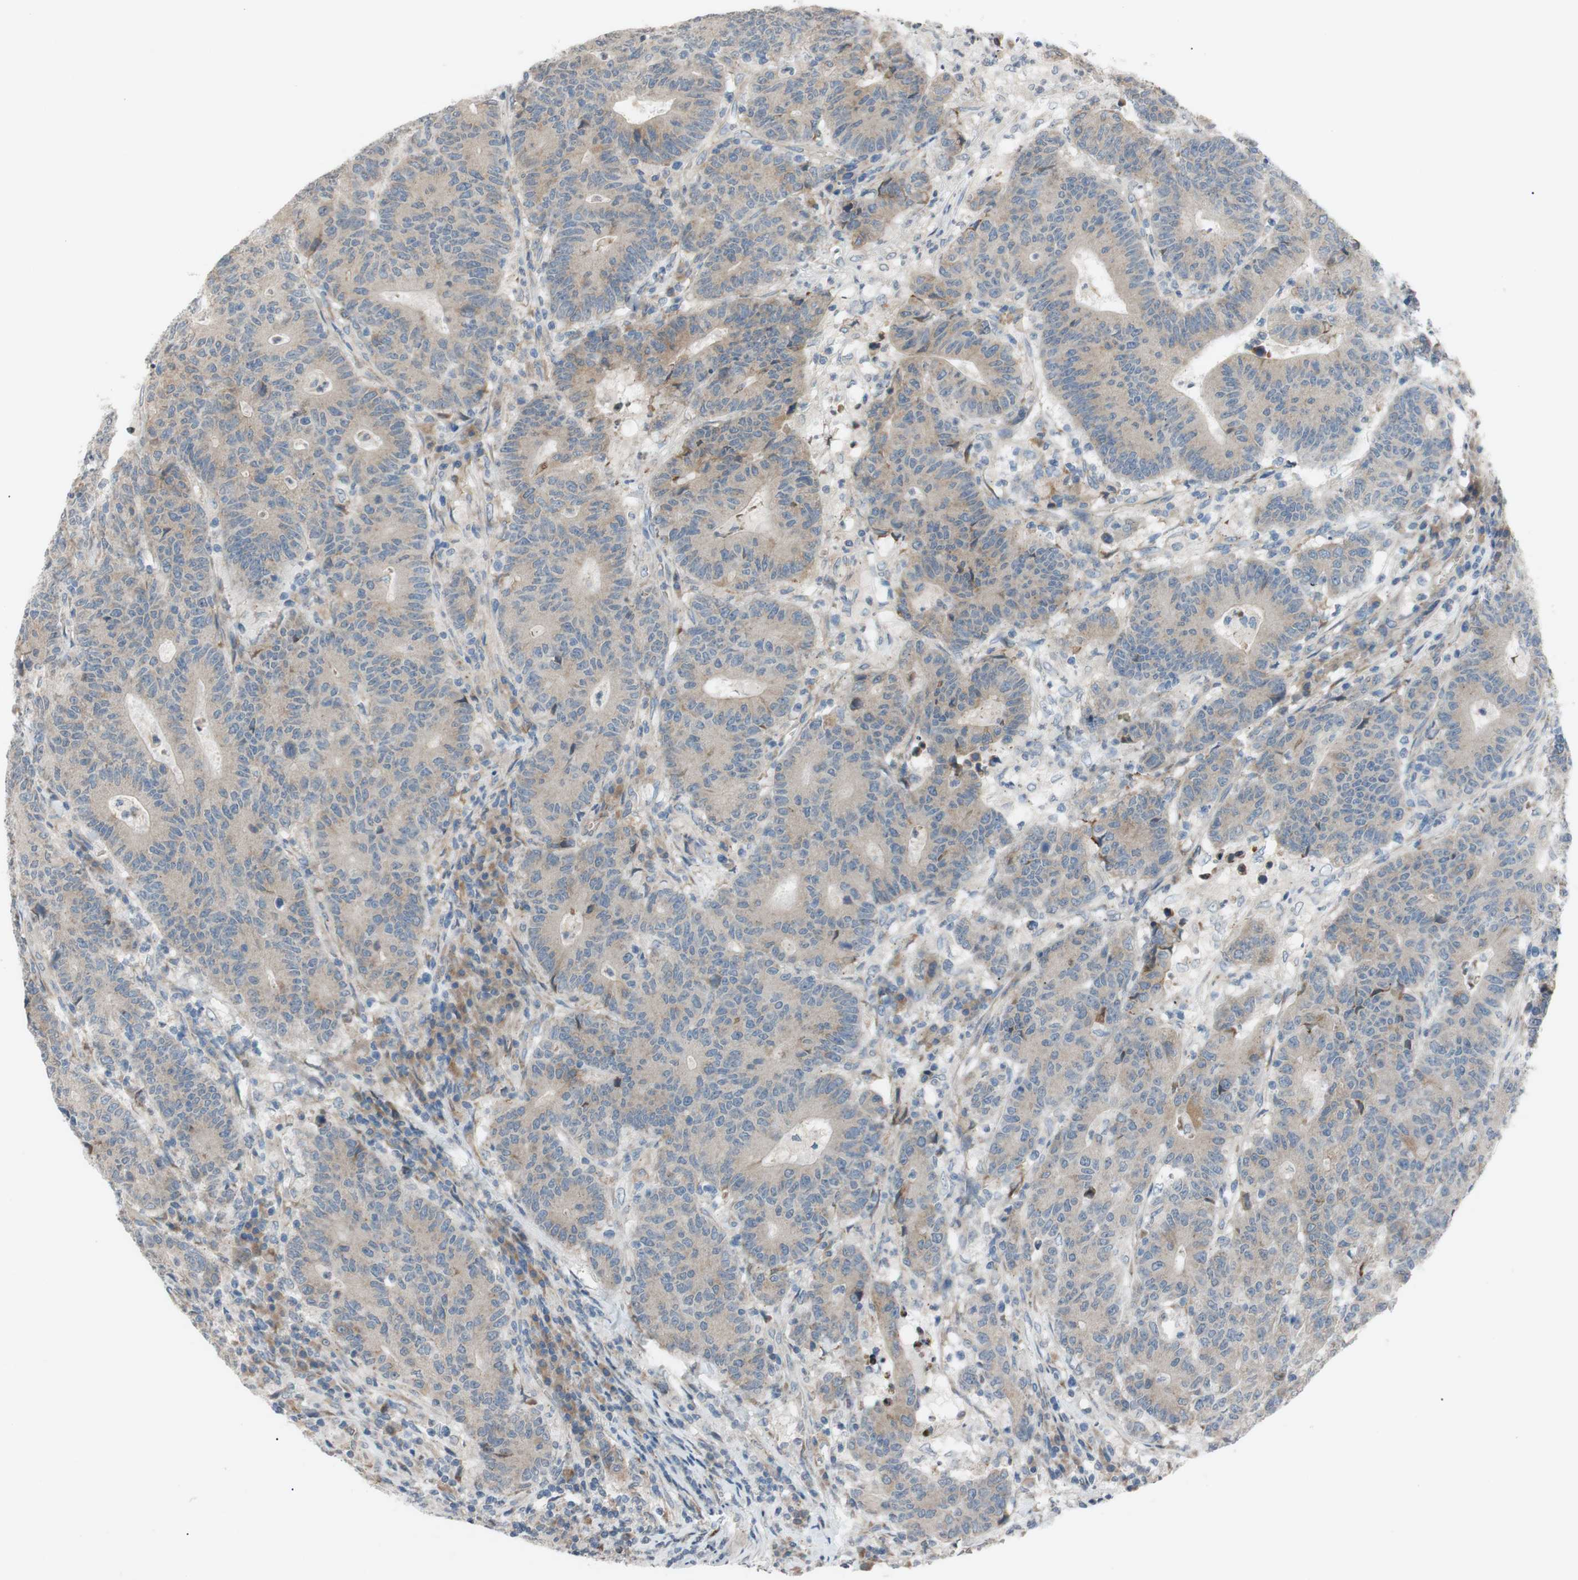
{"staining": {"intensity": "weak", "quantity": ">75%", "location": "cytoplasmic/membranous"}, "tissue": "colorectal cancer", "cell_type": "Tumor cells", "image_type": "cancer", "snomed": [{"axis": "morphology", "description": "Normal tissue, NOS"}, {"axis": "morphology", "description": "Adenocarcinoma, NOS"}, {"axis": "topography", "description": "Colon"}], "caption": "Weak cytoplasmic/membranous protein staining is identified in about >75% of tumor cells in colorectal cancer.", "gene": "ADD2", "patient": {"sex": "female", "age": 75}}